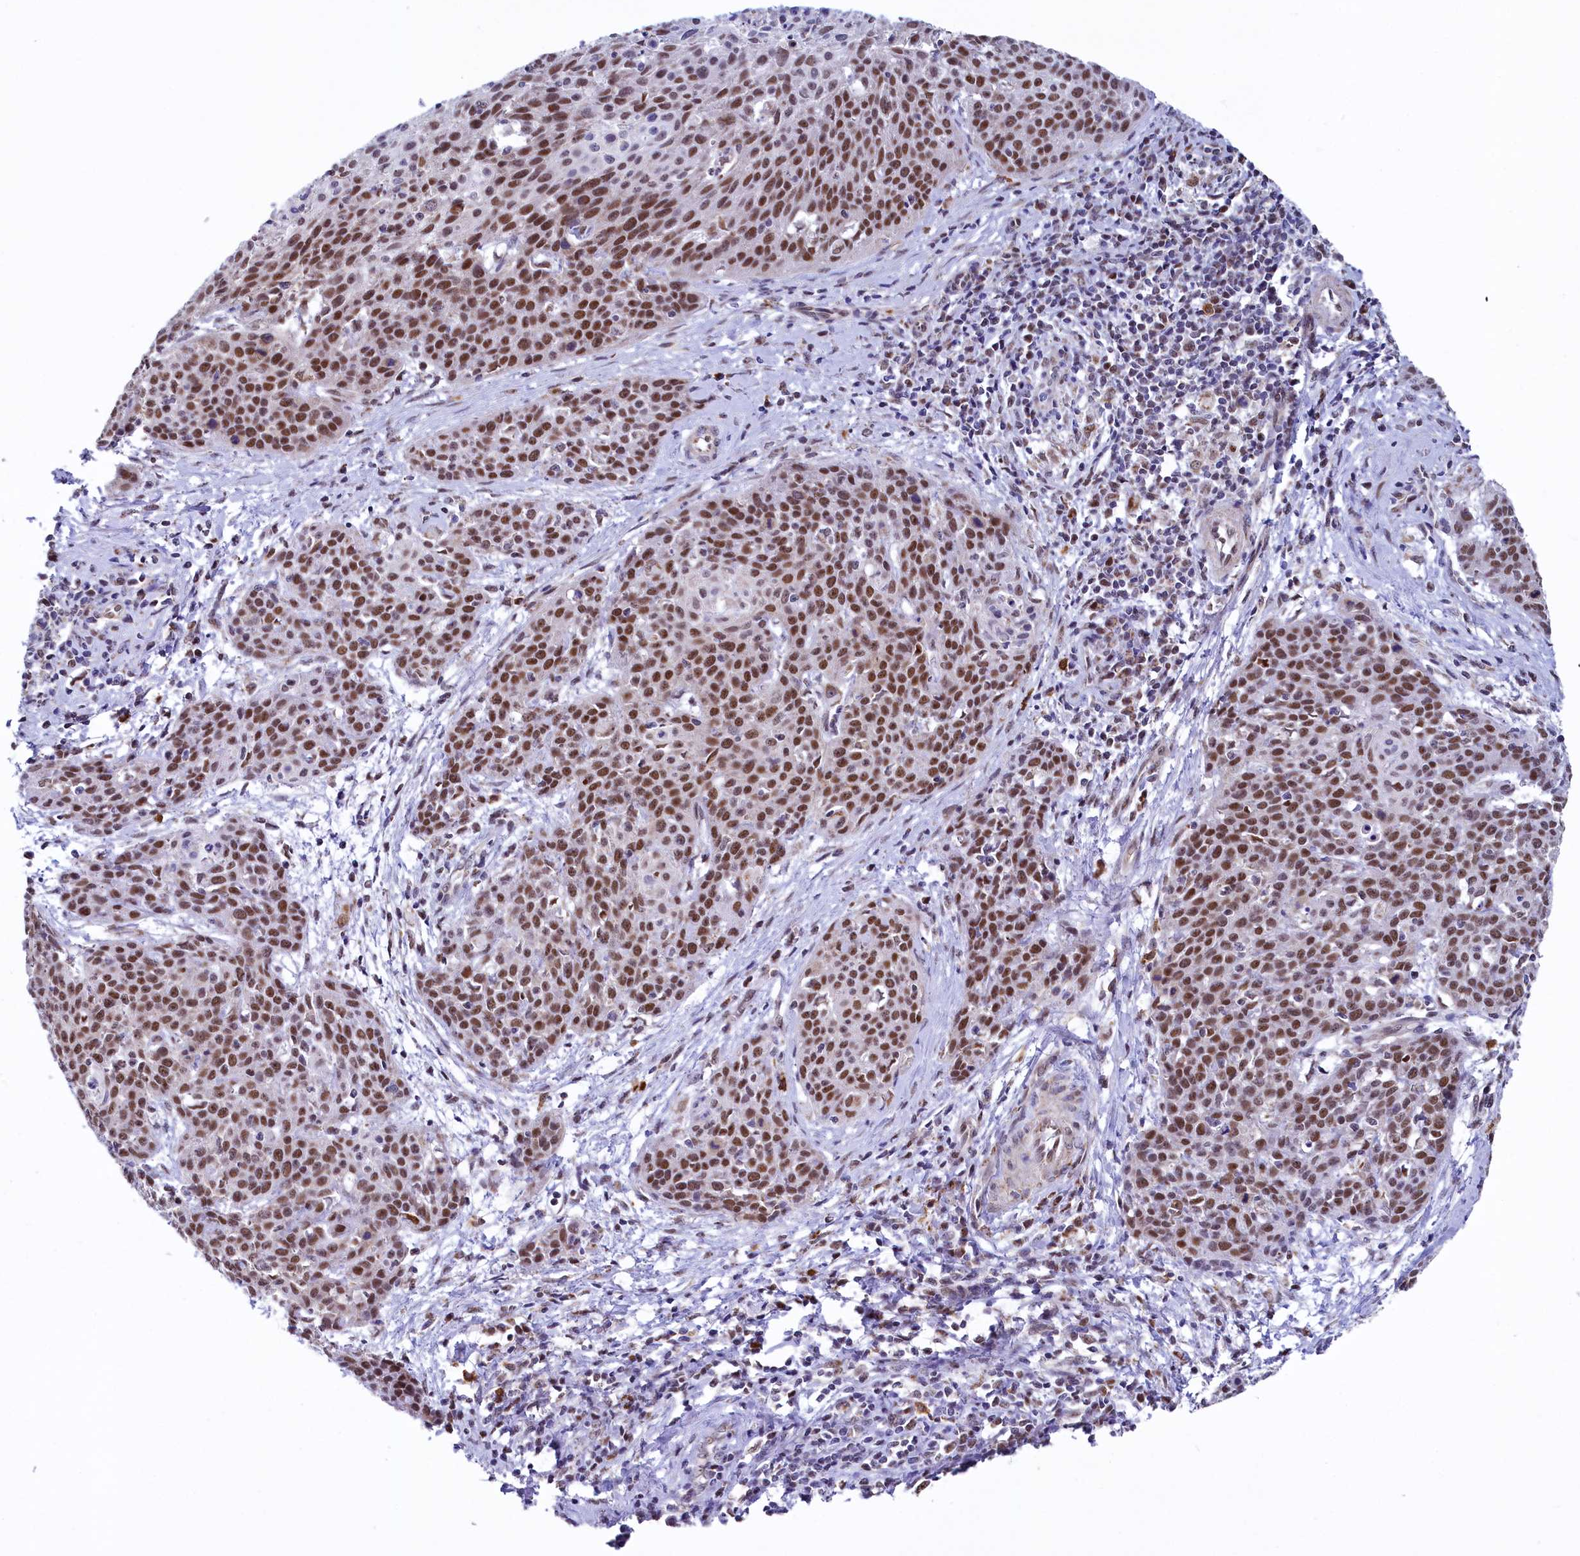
{"staining": {"intensity": "moderate", "quantity": ">75%", "location": "nuclear"}, "tissue": "cervical cancer", "cell_type": "Tumor cells", "image_type": "cancer", "snomed": [{"axis": "morphology", "description": "Squamous cell carcinoma, NOS"}, {"axis": "topography", "description": "Cervix"}], "caption": "An image of cervical cancer stained for a protein demonstrates moderate nuclear brown staining in tumor cells.", "gene": "MORN3", "patient": {"sex": "female", "age": 38}}